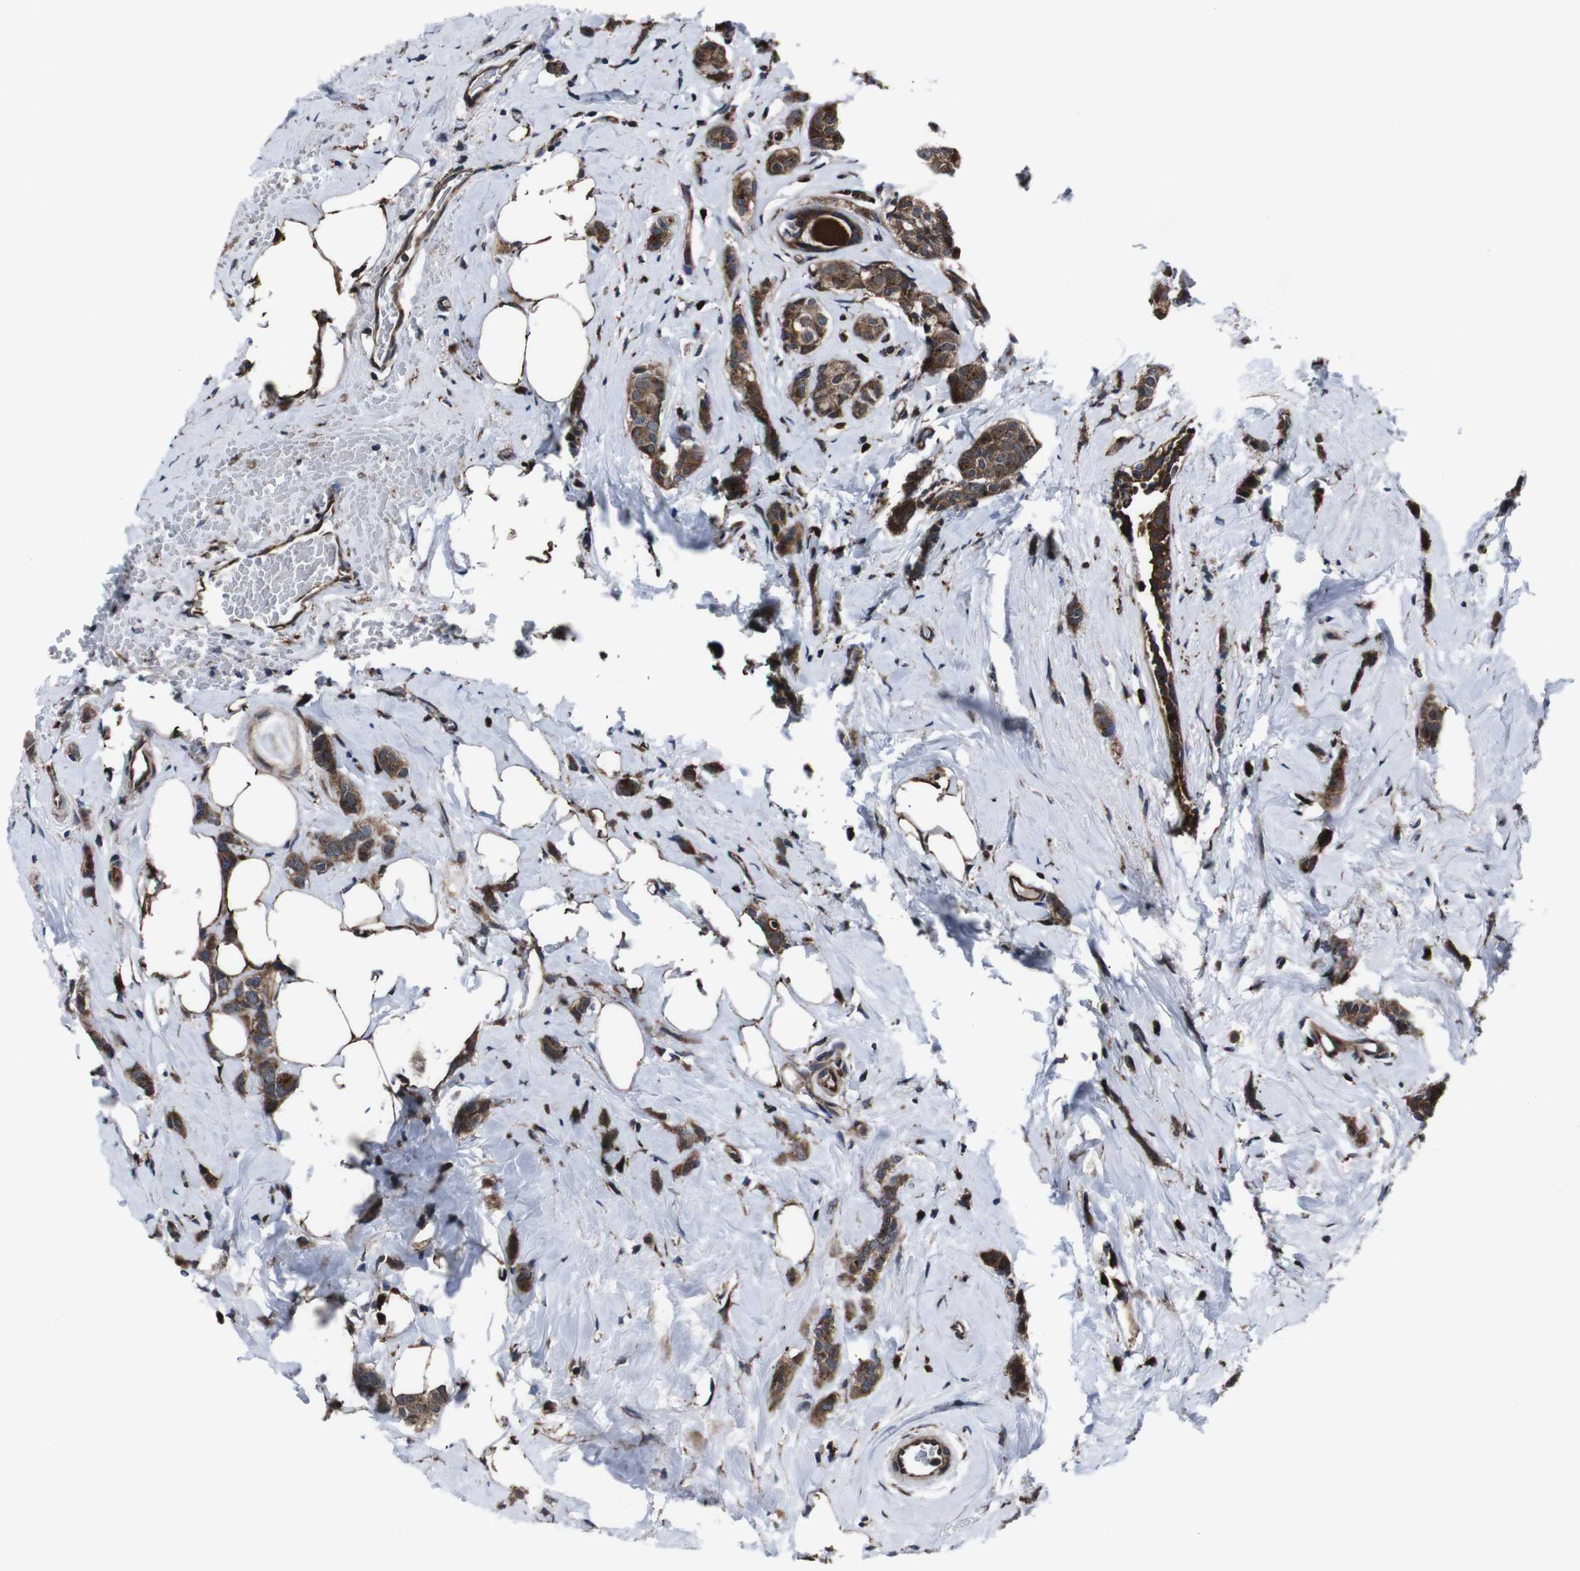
{"staining": {"intensity": "strong", "quantity": ">75%", "location": "cytoplasmic/membranous"}, "tissue": "breast cancer", "cell_type": "Tumor cells", "image_type": "cancer", "snomed": [{"axis": "morphology", "description": "Lobular carcinoma"}, {"axis": "topography", "description": "Breast"}], "caption": "This histopathology image exhibits immunohistochemistry (IHC) staining of human lobular carcinoma (breast), with high strong cytoplasmic/membranous staining in about >75% of tumor cells.", "gene": "EIF4A2", "patient": {"sex": "female", "age": 60}}